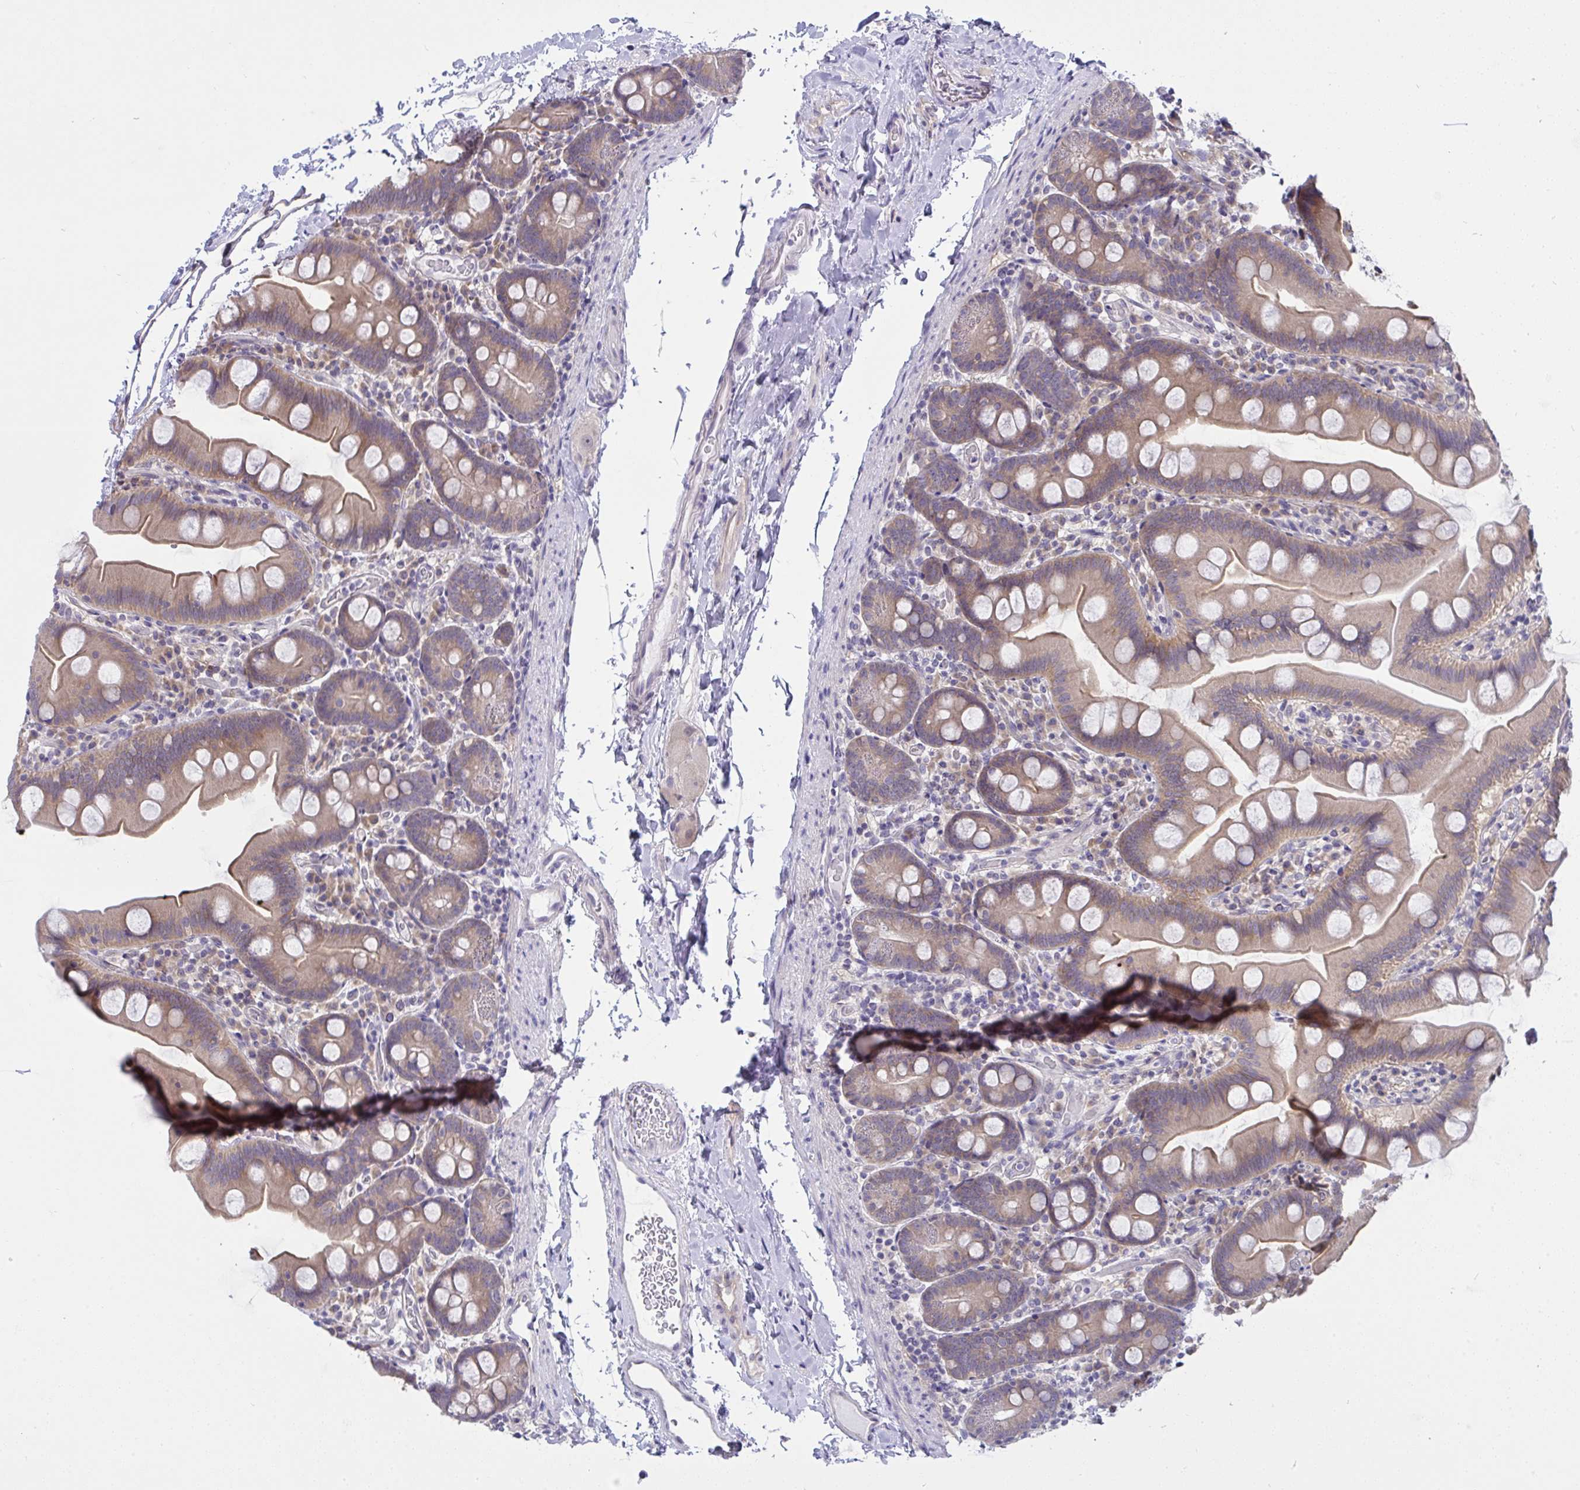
{"staining": {"intensity": "moderate", "quantity": ">75%", "location": "cytoplasmic/membranous"}, "tissue": "small intestine", "cell_type": "Glandular cells", "image_type": "normal", "snomed": [{"axis": "morphology", "description": "Normal tissue, NOS"}, {"axis": "topography", "description": "Small intestine"}], "caption": "Immunohistochemical staining of normal human small intestine reveals medium levels of moderate cytoplasmic/membranous positivity in approximately >75% of glandular cells. (DAB (3,3'-diaminobenzidine) = brown stain, brightfield microscopy at high magnification).", "gene": "TMEM41A", "patient": {"sex": "female", "age": 68}}